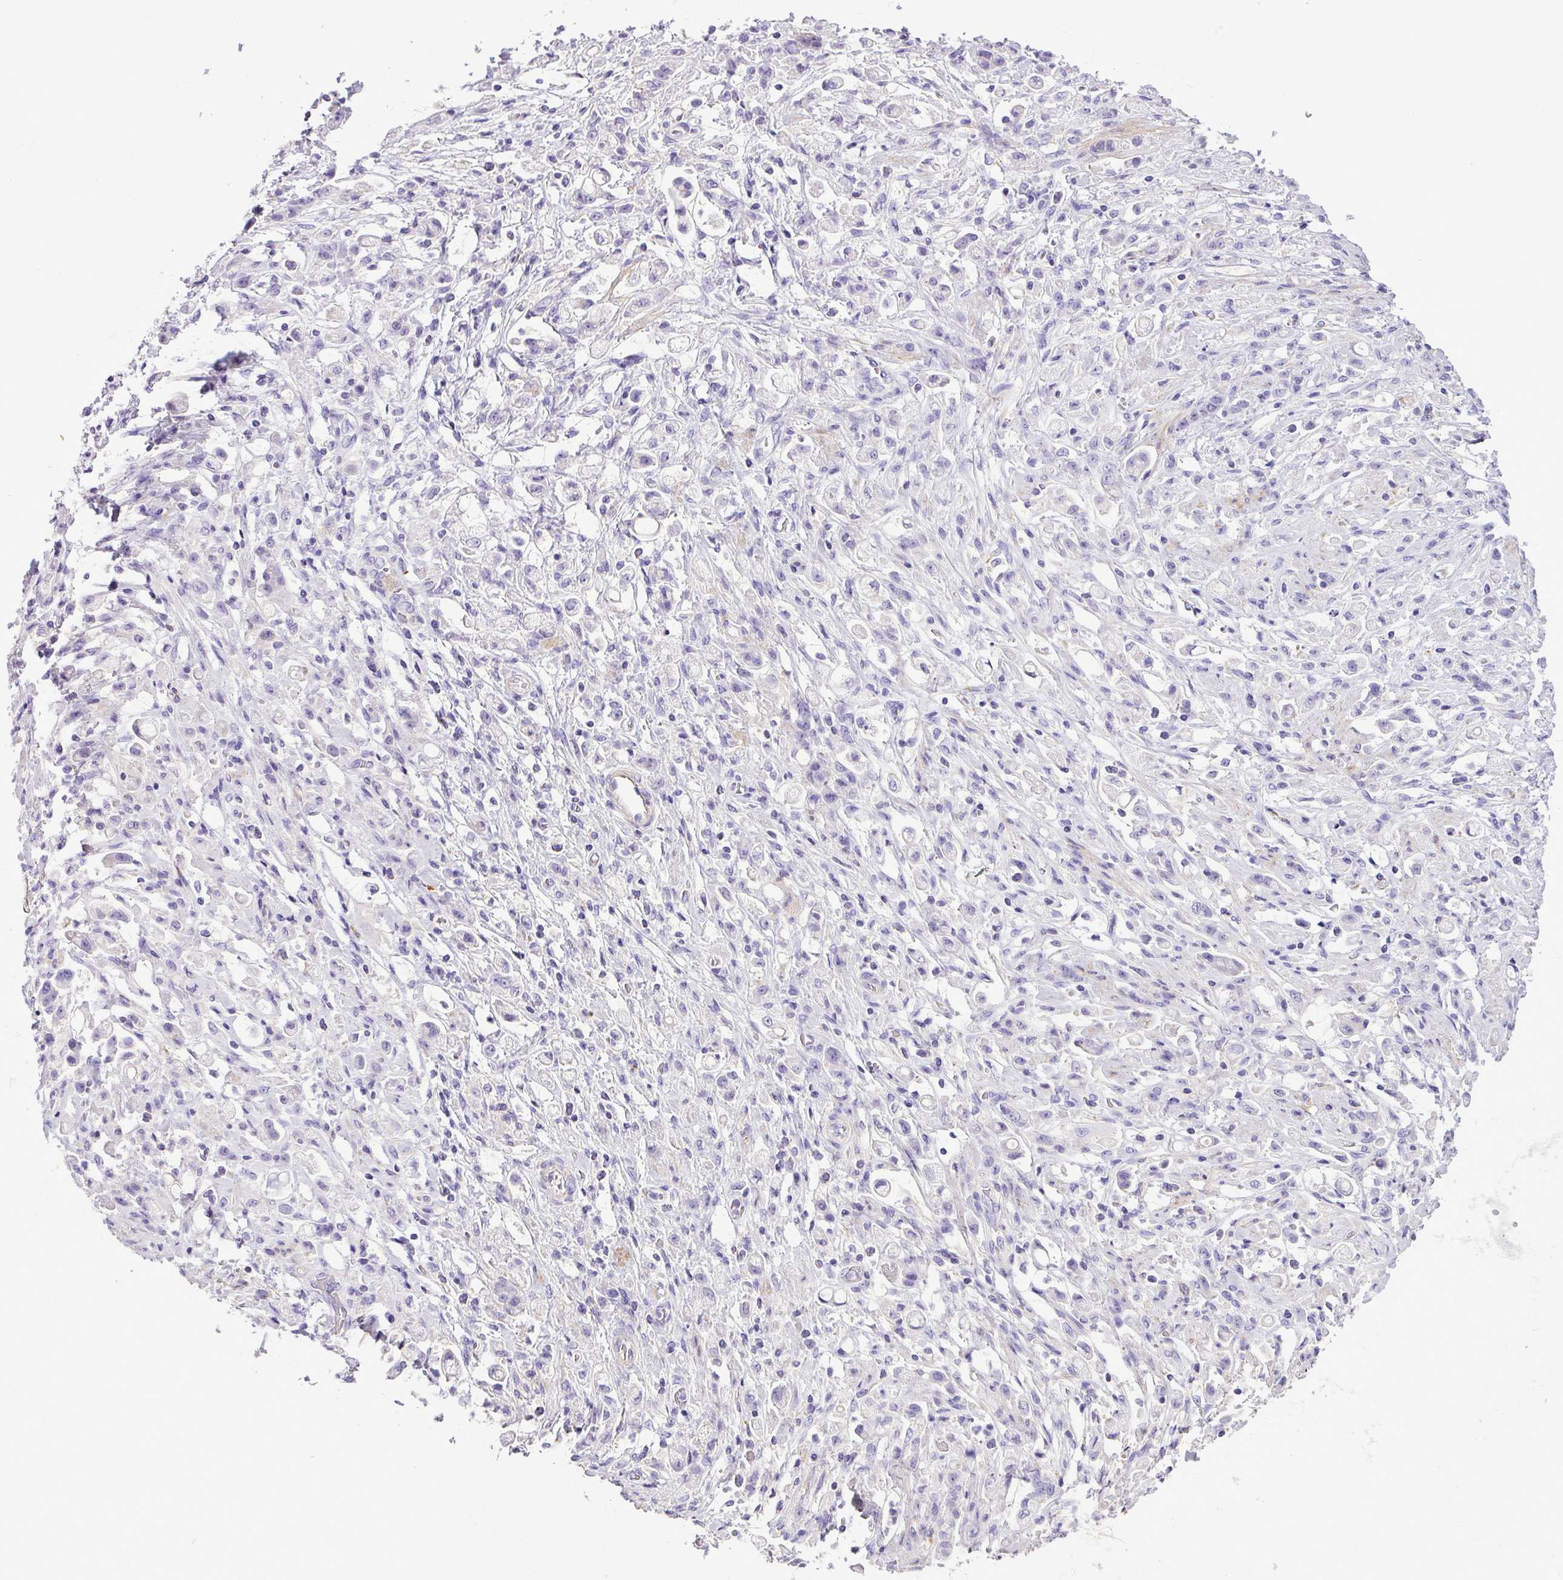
{"staining": {"intensity": "negative", "quantity": "none", "location": "none"}, "tissue": "stomach cancer", "cell_type": "Tumor cells", "image_type": "cancer", "snomed": [{"axis": "morphology", "description": "Adenocarcinoma, NOS"}, {"axis": "topography", "description": "Stomach"}], "caption": "An image of human stomach cancer (adenocarcinoma) is negative for staining in tumor cells.", "gene": "ZNF334", "patient": {"sex": "female", "age": 60}}